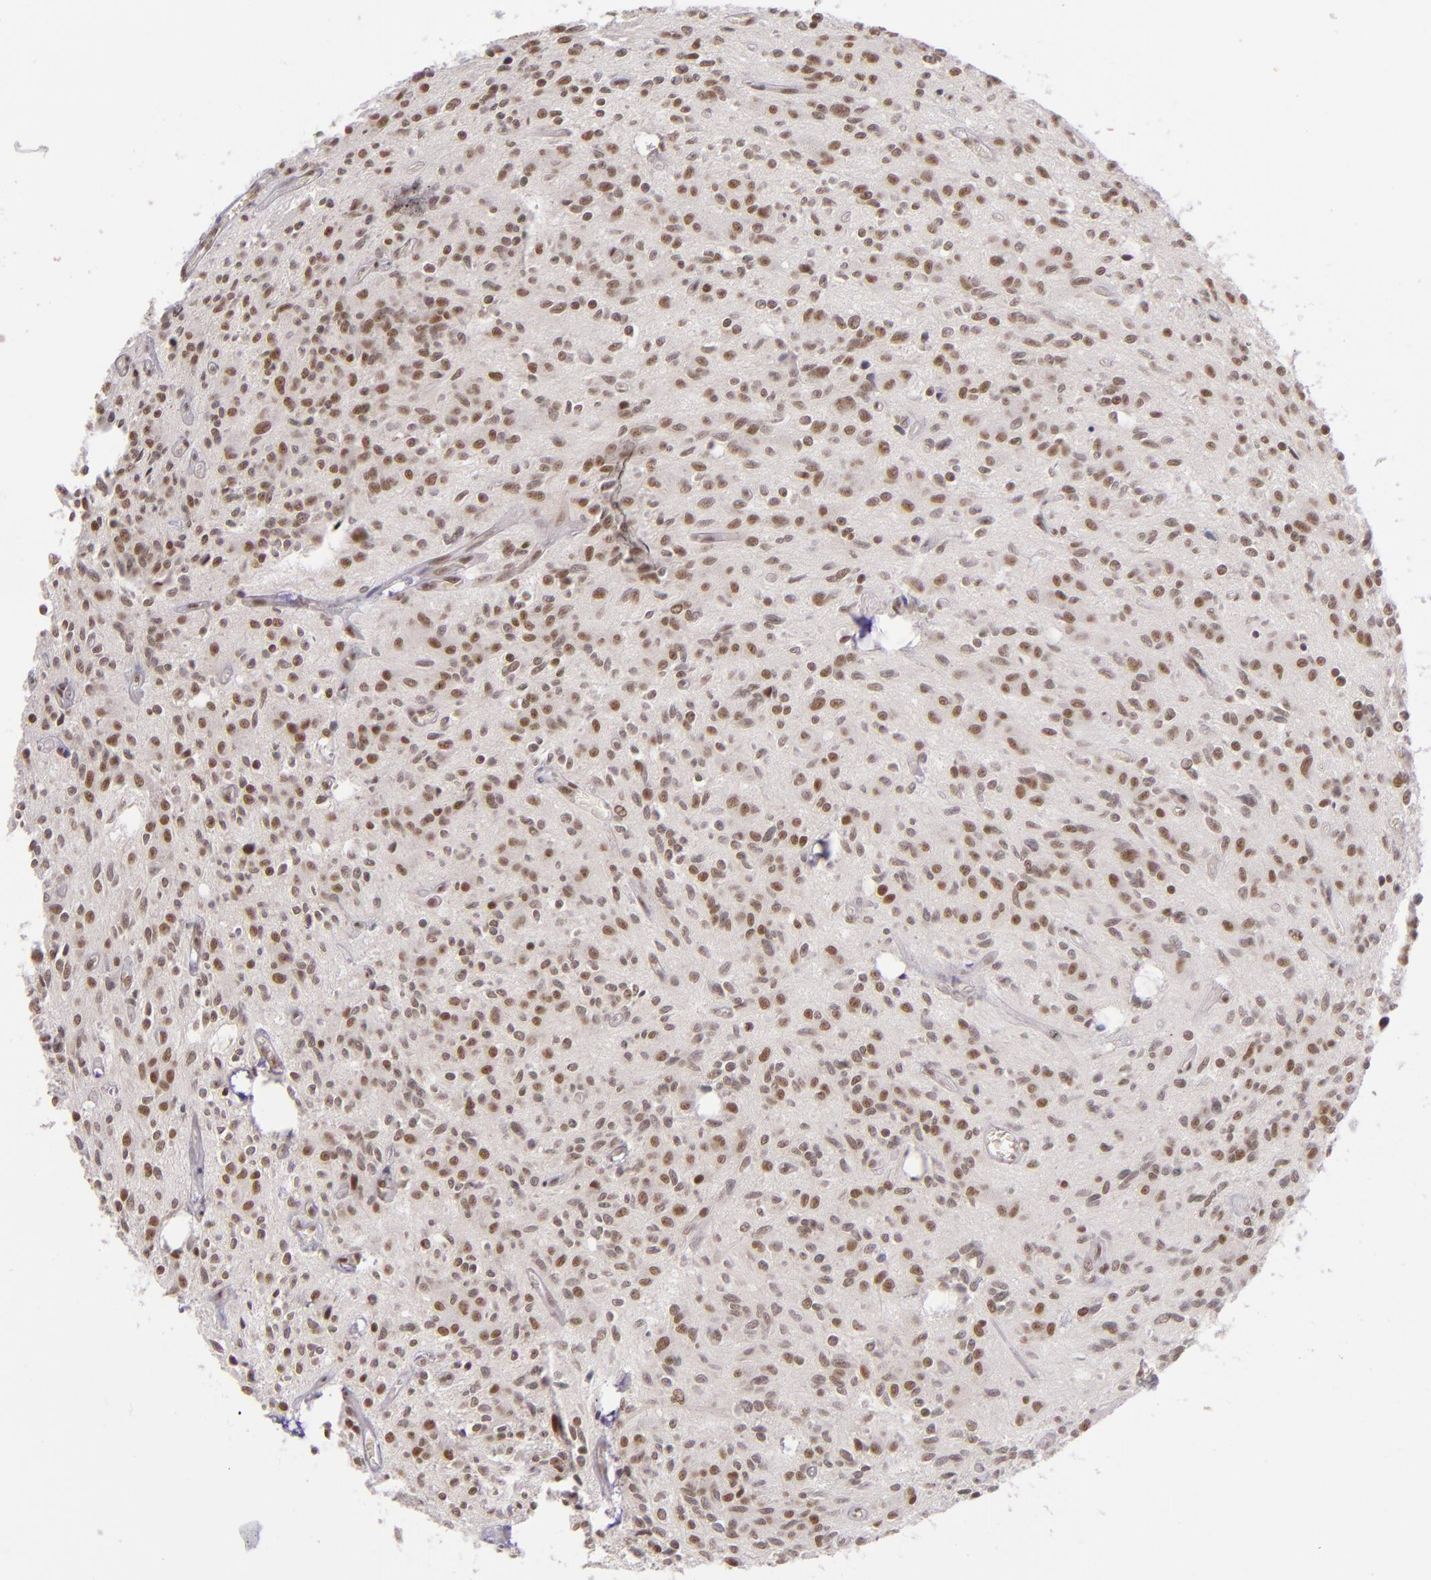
{"staining": {"intensity": "moderate", "quantity": ">75%", "location": "nuclear"}, "tissue": "glioma", "cell_type": "Tumor cells", "image_type": "cancer", "snomed": [{"axis": "morphology", "description": "Glioma, malignant, Low grade"}, {"axis": "topography", "description": "Brain"}], "caption": "DAB immunohistochemical staining of malignant glioma (low-grade) displays moderate nuclear protein positivity in approximately >75% of tumor cells.", "gene": "ZNF148", "patient": {"sex": "female", "age": 15}}